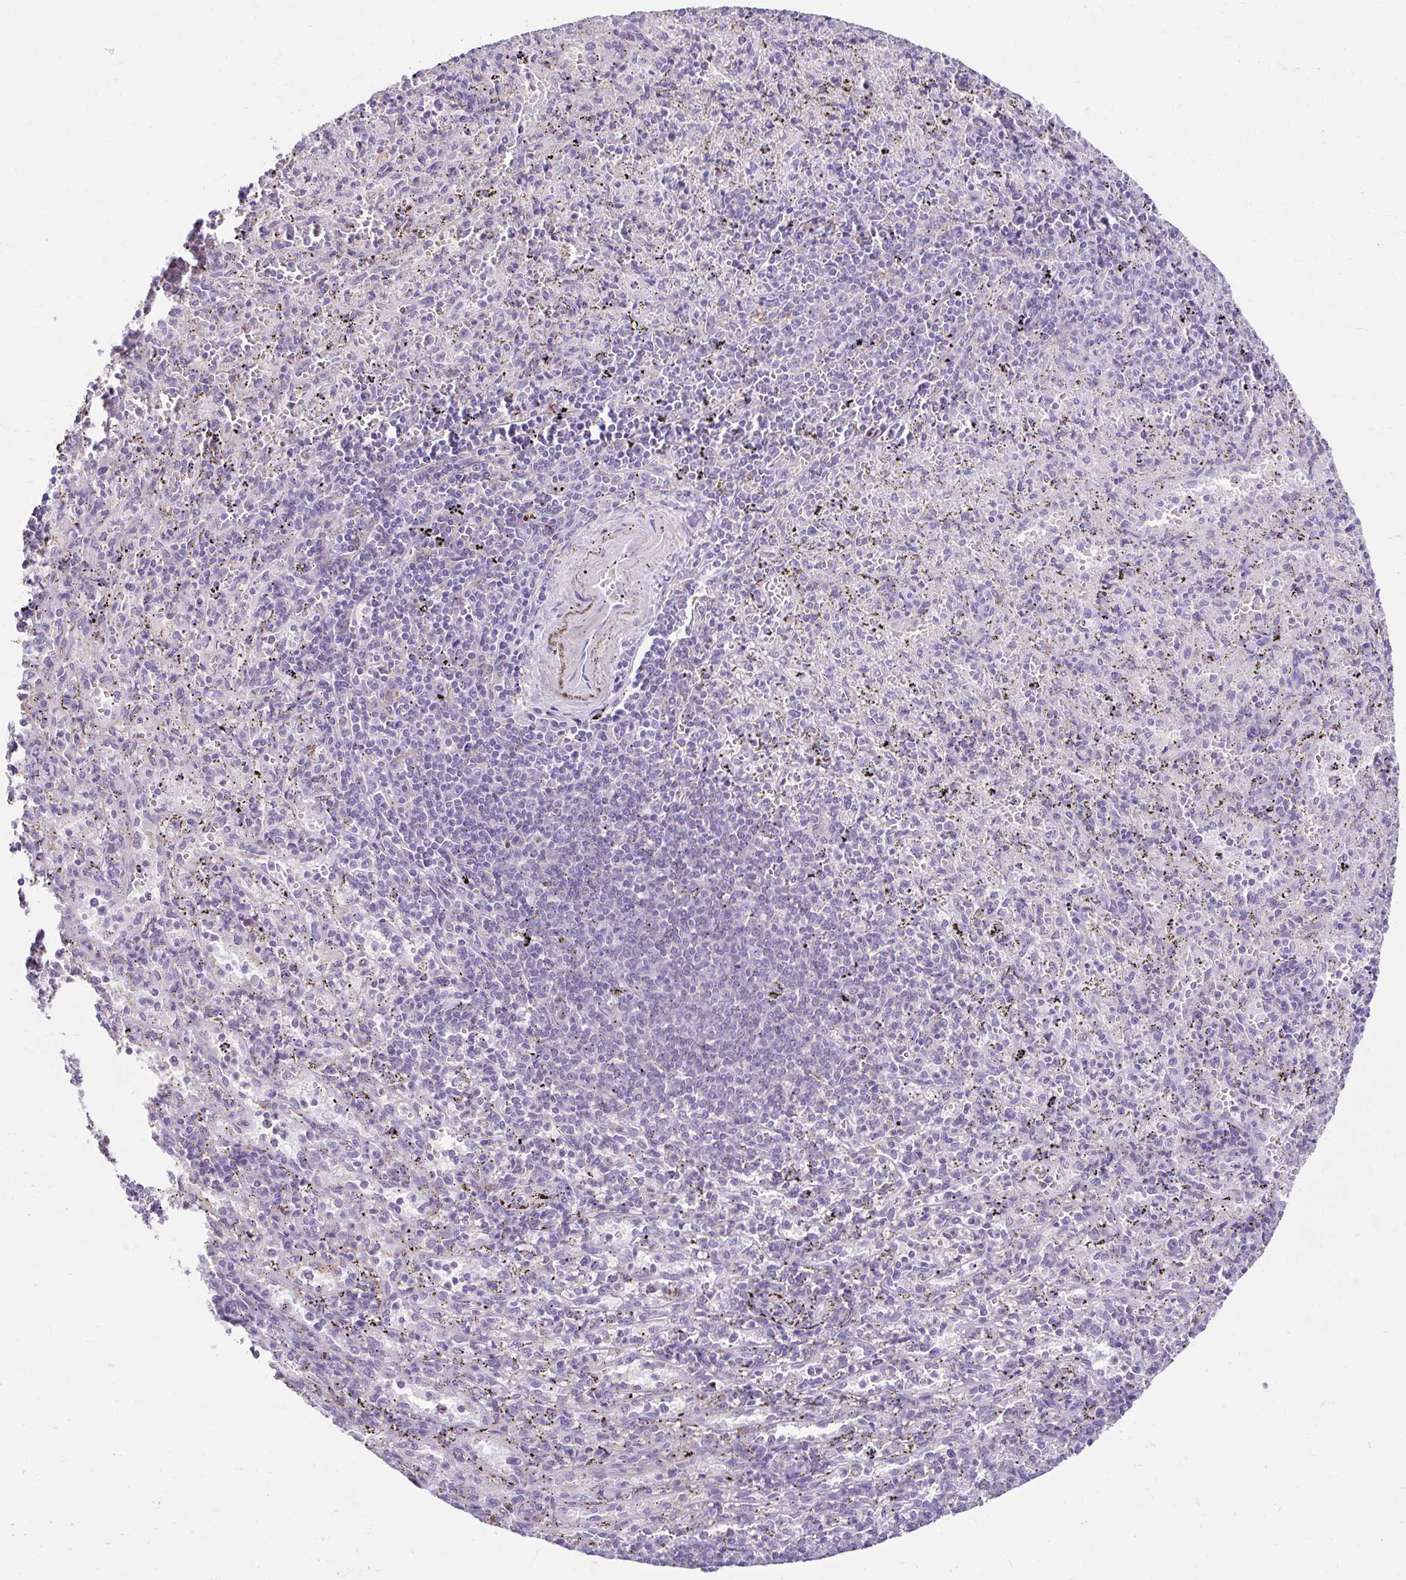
{"staining": {"intensity": "negative", "quantity": "none", "location": "none"}, "tissue": "spleen", "cell_type": "Cells in red pulp", "image_type": "normal", "snomed": [{"axis": "morphology", "description": "Normal tissue, NOS"}, {"axis": "topography", "description": "Spleen"}], "caption": "Benign spleen was stained to show a protein in brown. There is no significant positivity in cells in red pulp. (DAB (3,3'-diaminobenzidine) immunohistochemistry (IHC) with hematoxylin counter stain).", "gene": "DCAF17", "patient": {"sex": "male", "age": 57}}